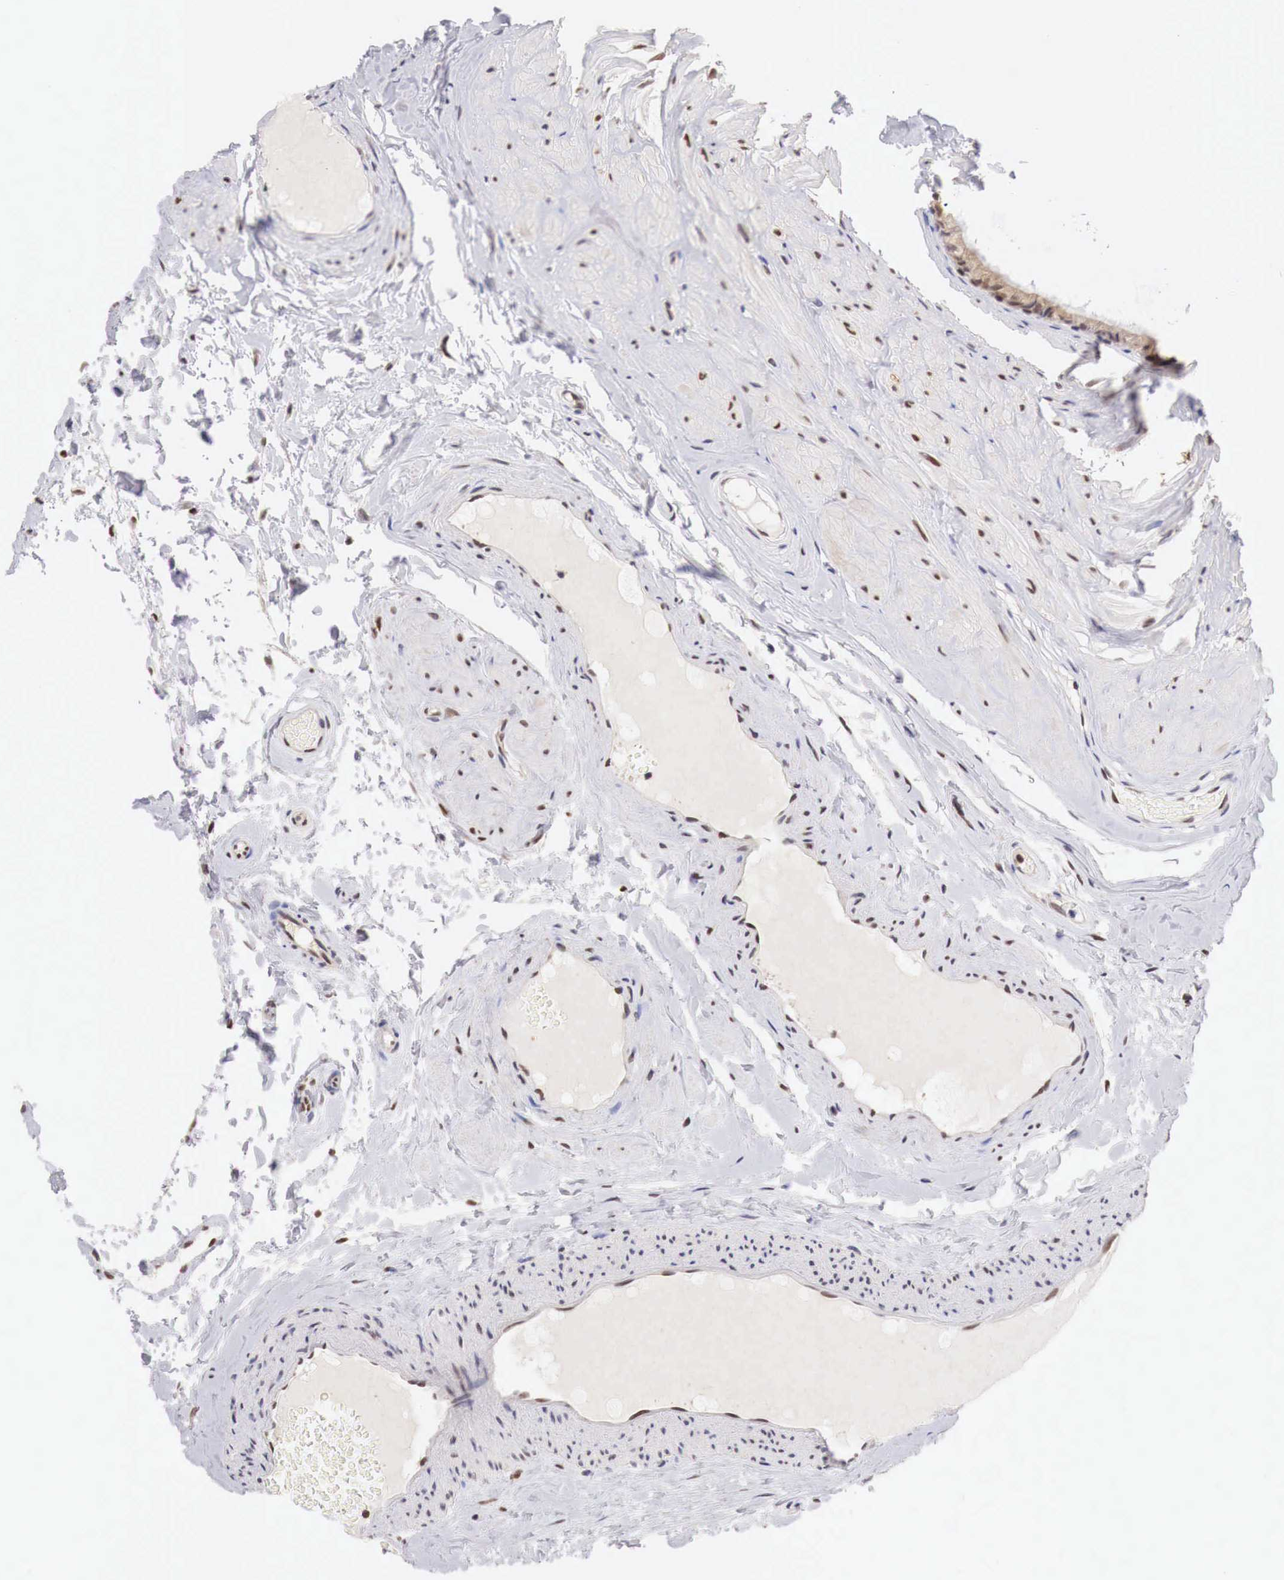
{"staining": {"intensity": "weak", "quantity": ">75%", "location": "cytoplasmic/membranous,nuclear"}, "tissue": "epididymis", "cell_type": "Glandular cells", "image_type": "normal", "snomed": [{"axis": "morphology", "description": "Normal tissue, NOS"}, {"axis": "topography", "description": "Epididymis"}], "caption": "High-magnification brightfield microscopy of unremarkable epididymis stained with DAB (3,3'-diaminobenzidine) (brown) and counterstained with hematoxylin (blue). glandular cells exhibit weak cytoplasmic/membranous,nuclear staining is present in approximately>75% of cells.", "gene": "PABIR2", "patient": {"sex": "male", "age": 52}}